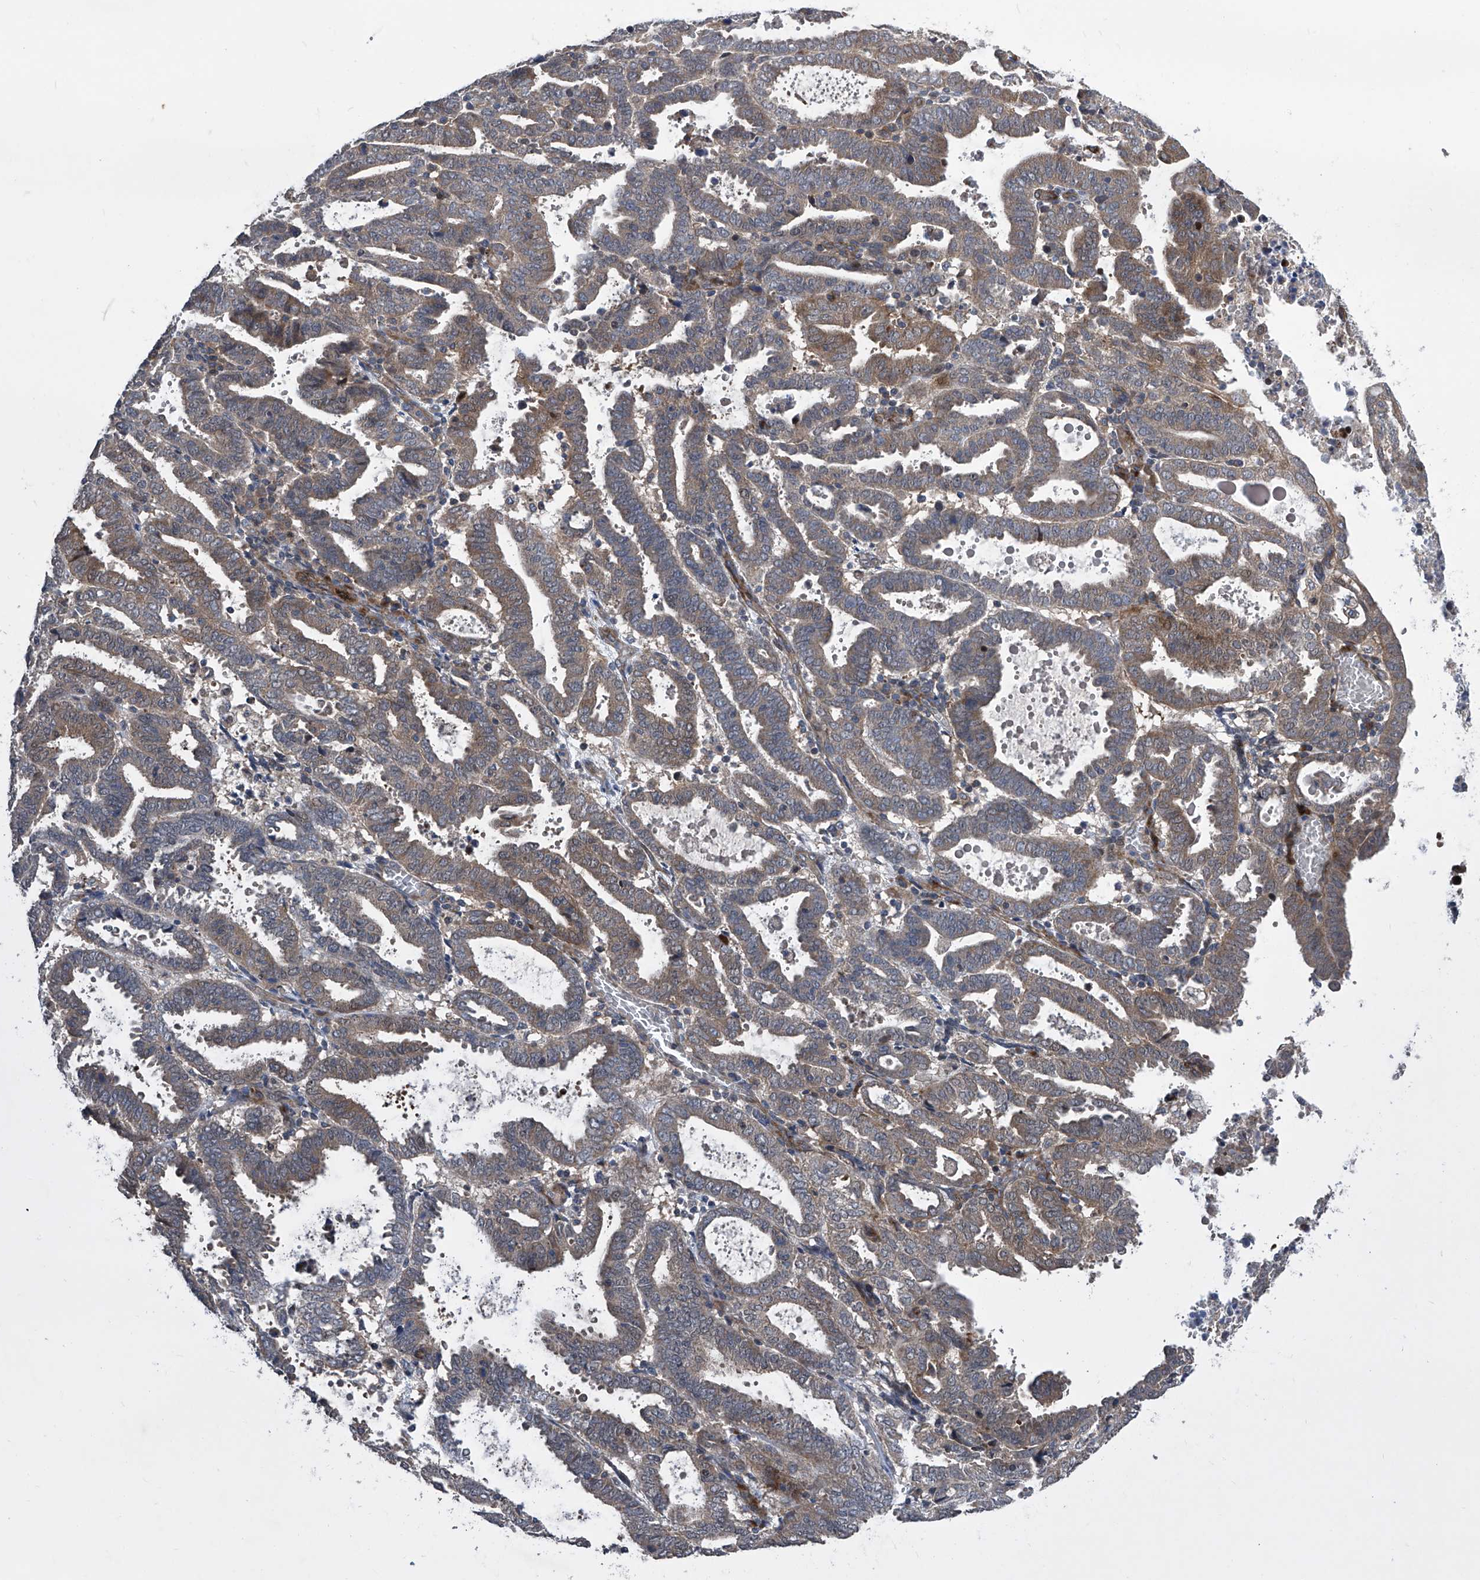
{"staining": {"intensity": "weak", "quantity": "25%-75%", "location": "cytoplasmic/membranous"}, "tissue": "endometrial cancer", "cell_type": "Tumor cells", "image_type": "cancer", "snomed": [{"axis": "morphology", "description": "Adenocarcinoma, NOS"}, {"axis": "topography", "description": "Uterus"}], "caption": "Immunohistochemistry (IHC) (DAB (3,3'-diaminobenzidine)) staining of human adenocarcinoma (endometrial) displays weak cytoplasmic/membranous protein positivity in about 25%-75% of tumor cells.", "gene": "USF3", "patient": {"sex": "female", "age": 83}}